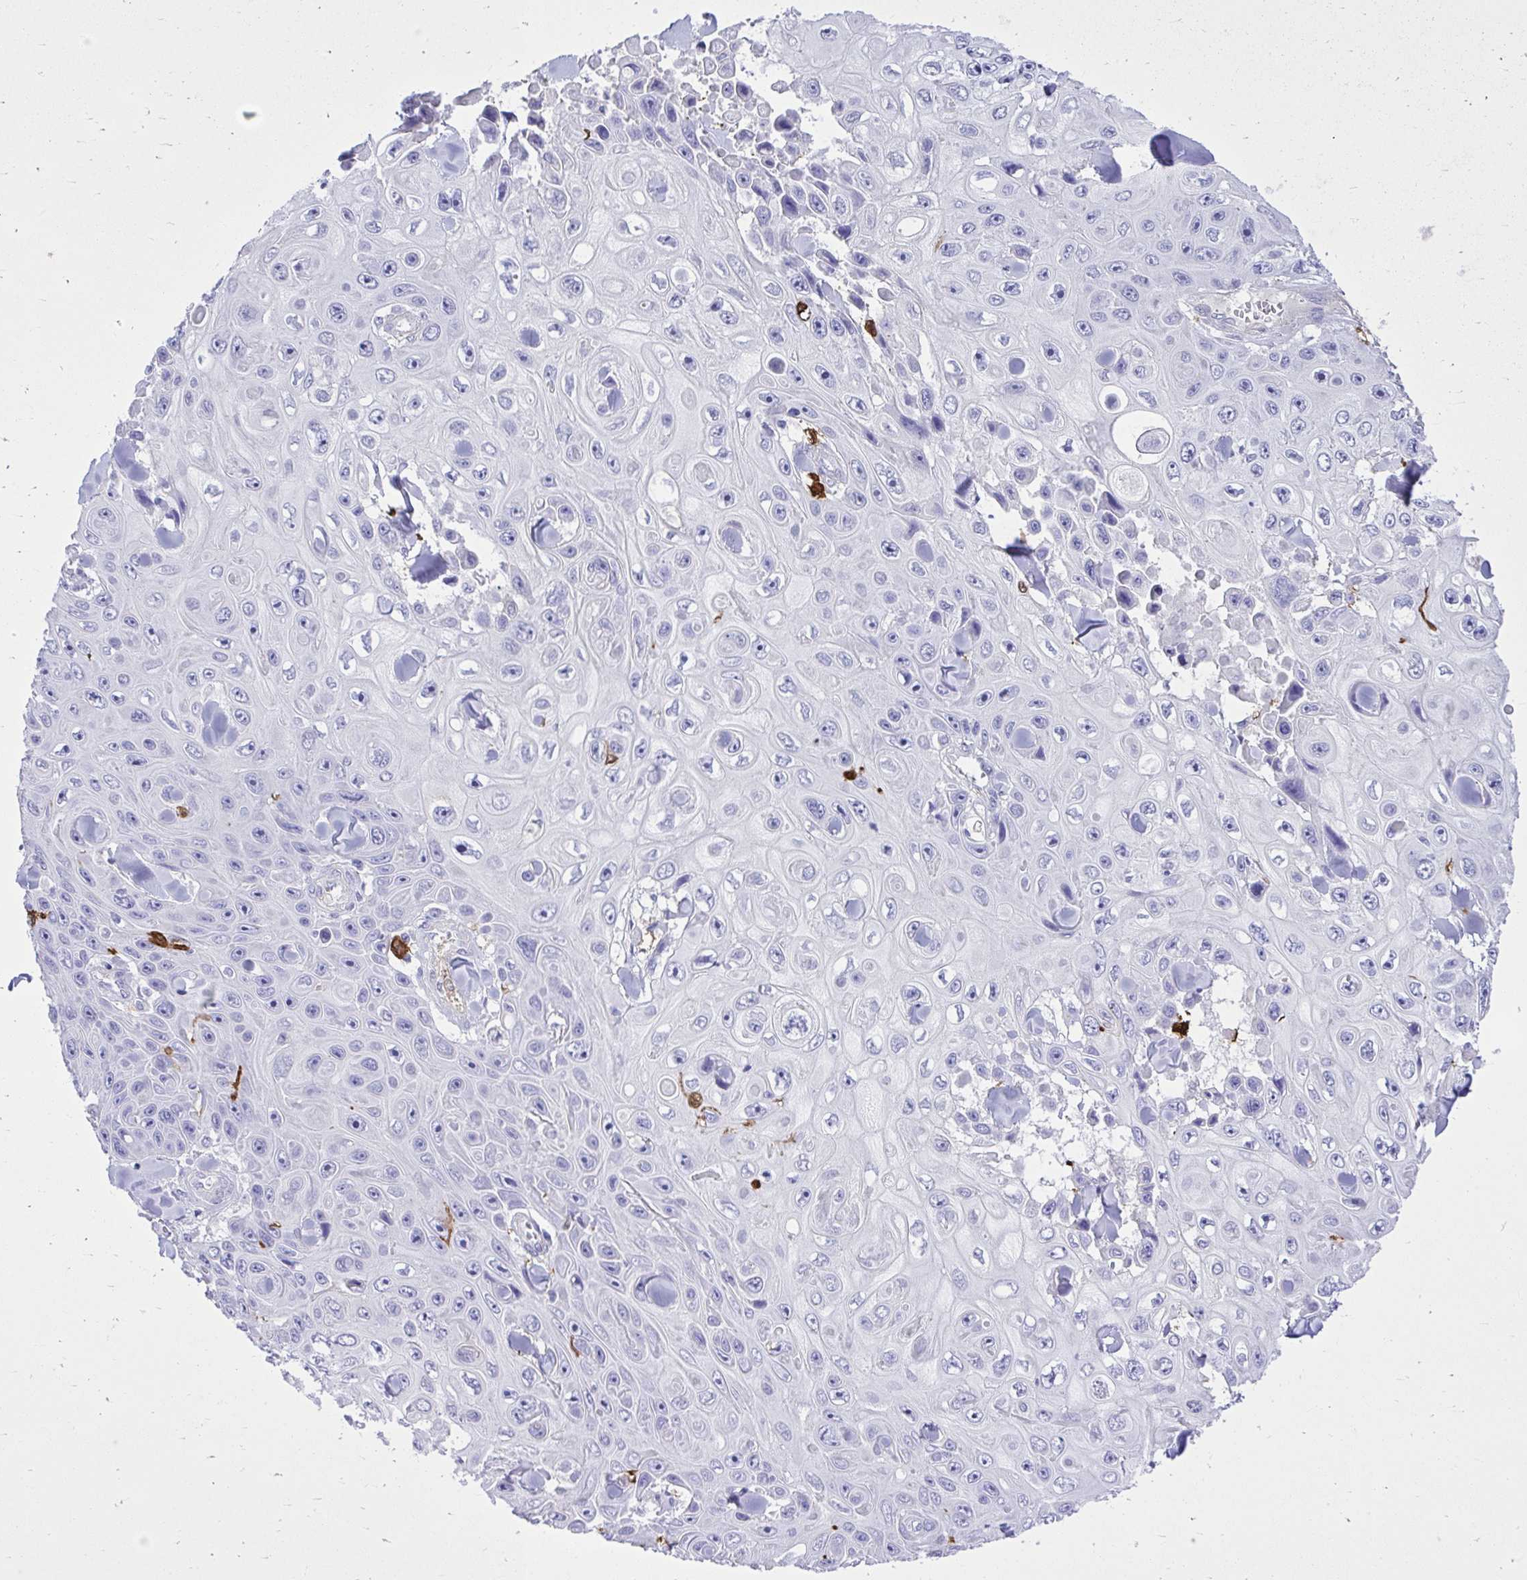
{"staining": {"intensity": "negative", "quantity": "none", "location": "none"}, "tissue": "skin cancer", "cell_type": "Tumor cells", "image_type": "cancer", "snomed": [{"axis": "morphology", "description": "Squamous cell carcinoma, NOS"}, {"axis": "topography", "description": "Skin"}], "caption": "This is an immunohistochemistry (IHC) photomicrograph of squamous cell carcinoma (skin). There is no staining in tumor cells.", "gene": "TLR7", "patient": {"sex": "male", "age": 82}}